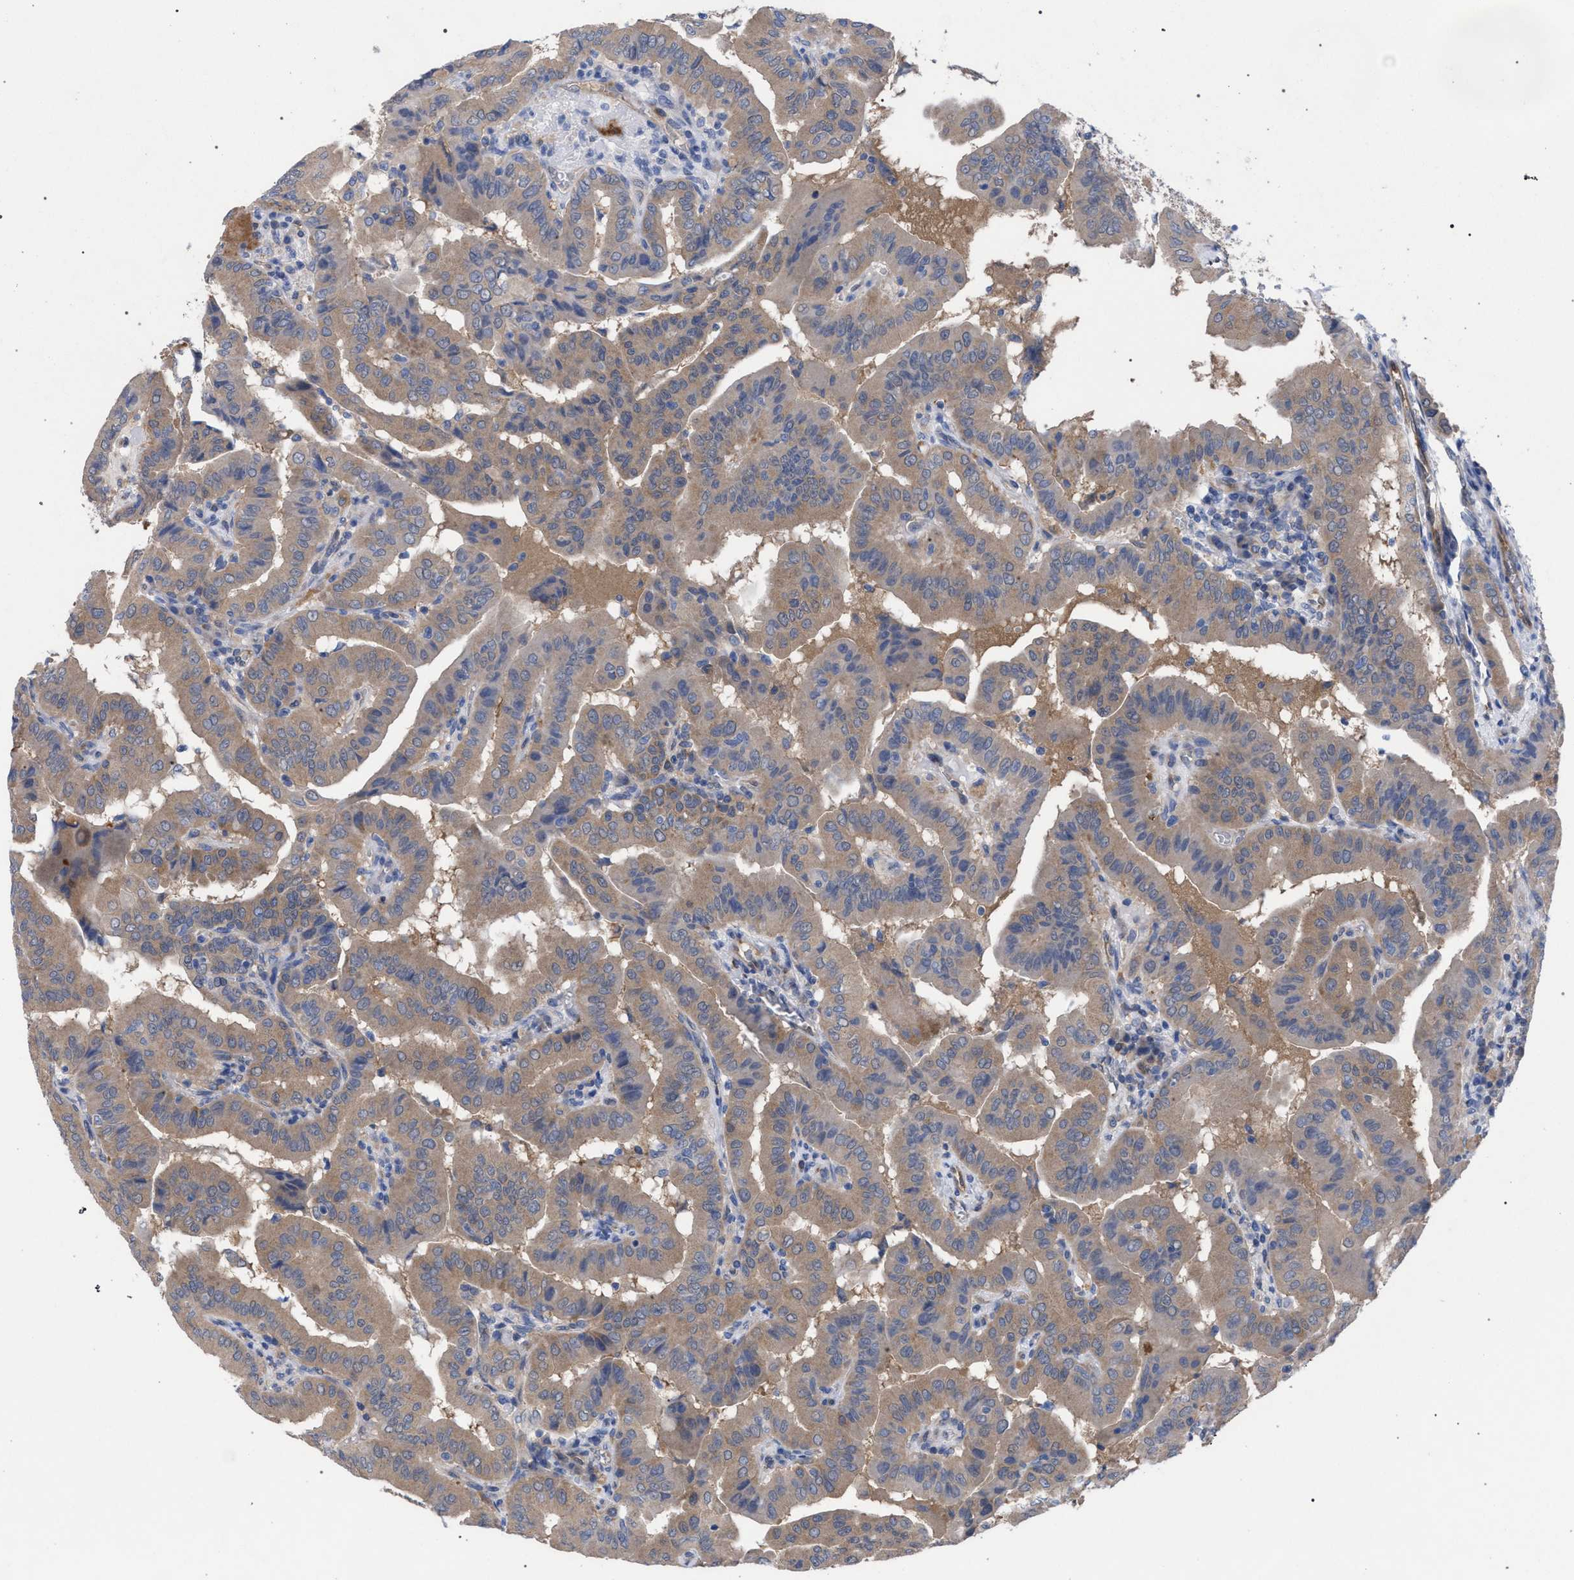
{"staining": {"intensity": "weak", "quantity": ">75%", "location": "cytoplasmic/membranous"}, "tissue": "thyroid cancer", "cell_type": "Tumor cells", "image_type": "cancer", "snomed": [{"axis": "morphology", "description": "Papillary adenocarcinoma, NOS"}, {"axis": "topography", "description": "Thyroid gland"}], "caption": "Tumor cells show low levels of weak cytoplasmic/membranous staining in about >75% of cells in thyroid cancer.", "gene": "GMPR", "patient": {"sex": "male", "age": 33}}